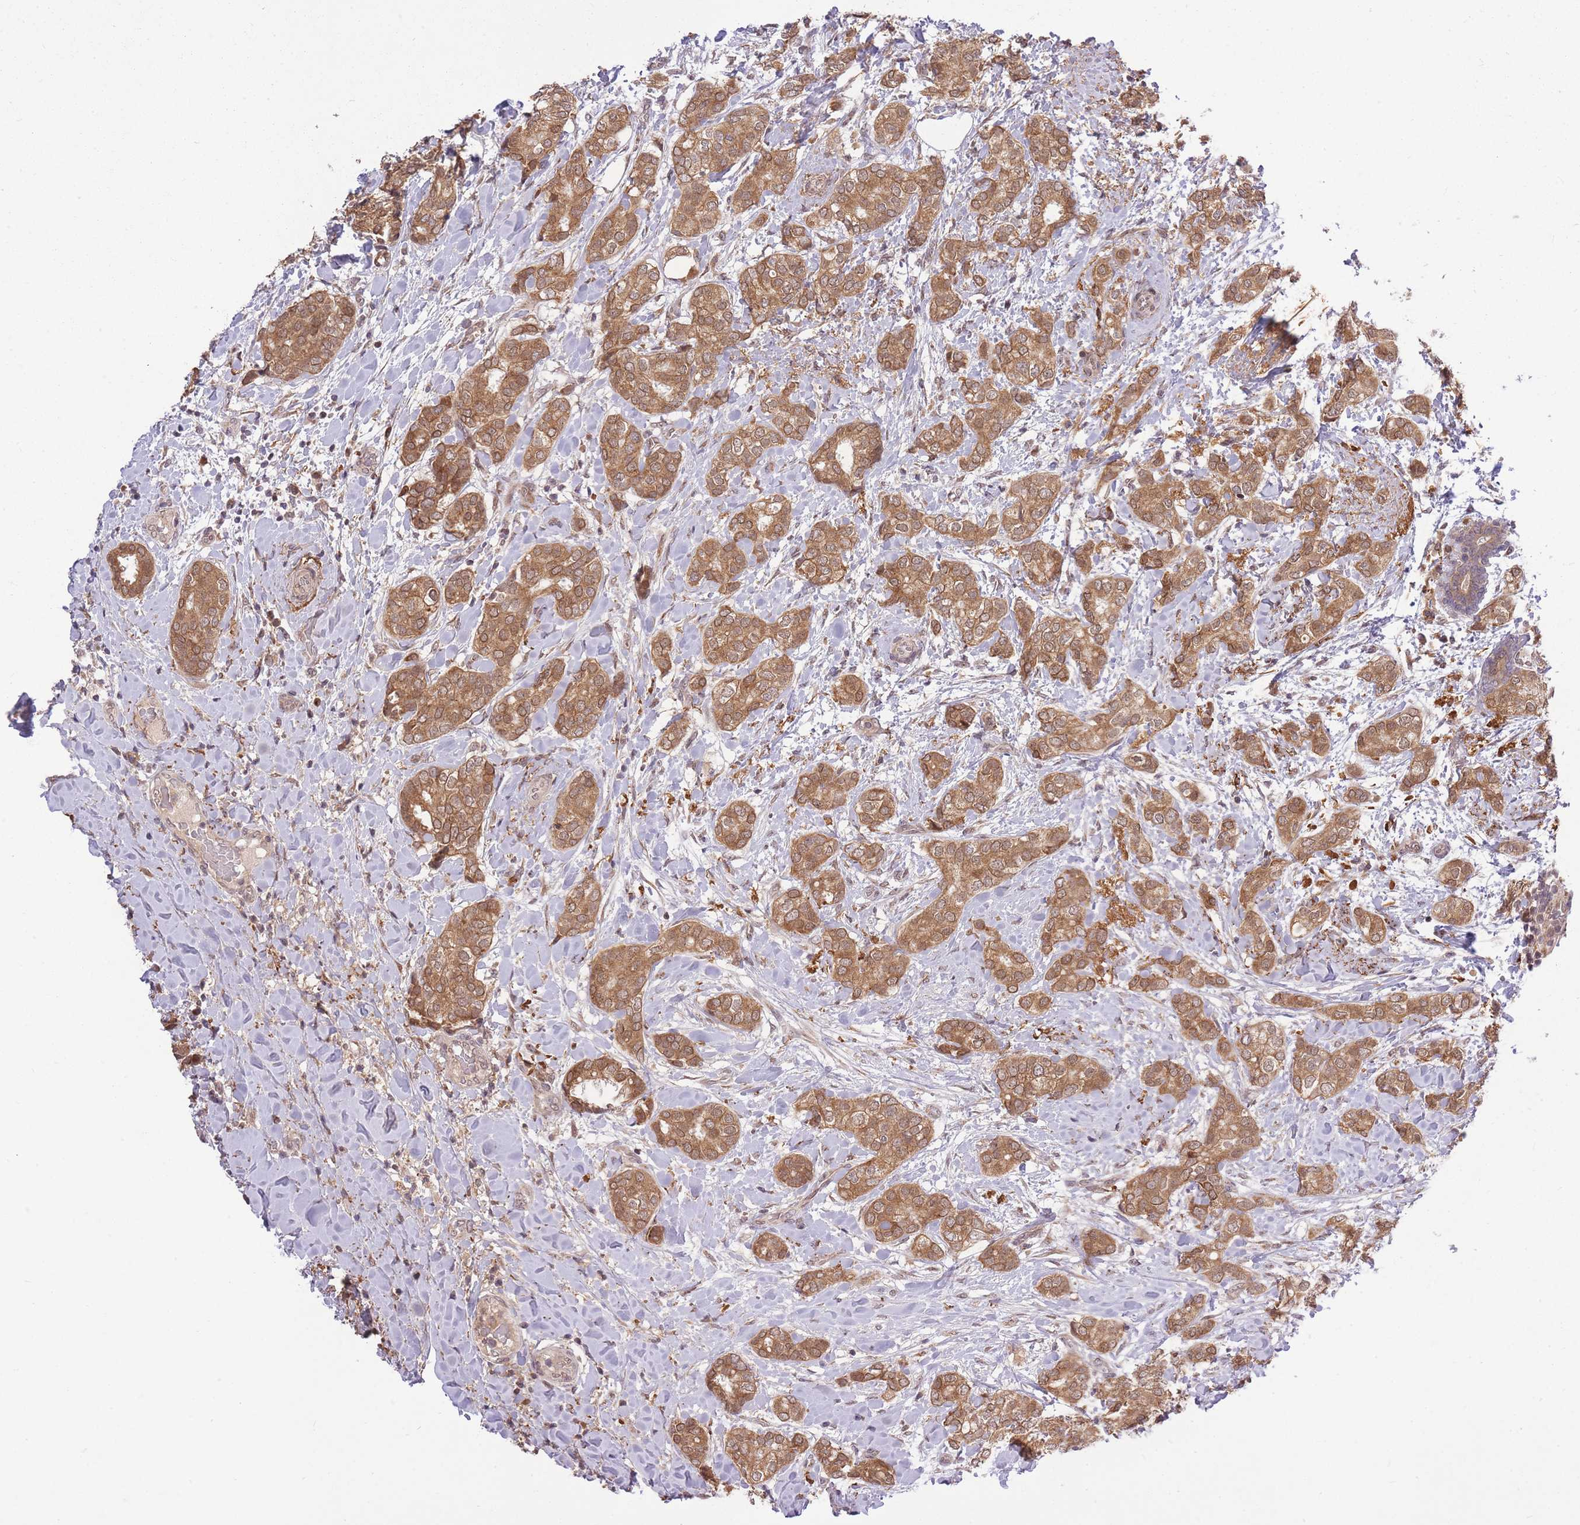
{"staining": {"intensity": "moderate", "quantity": ">75%", "location": "cytoplasmic/membranous"}, "tissue": "breast cancer", "cell_type": "Tumor cells", "image_type": "cancer", "snomed": [{"axis": "morphology", "description": "Duct carcinoma"}, {"axis": "topography", "description": "Breast"}], "caption": "Immunohistochemical staining of breast cancer displays medium levels of moderate cytoplasmic/membranous expression in approximately >75% of tumor cells.", "gene": "ZNF391", "patient": {"sex": "female", "age": 73}}